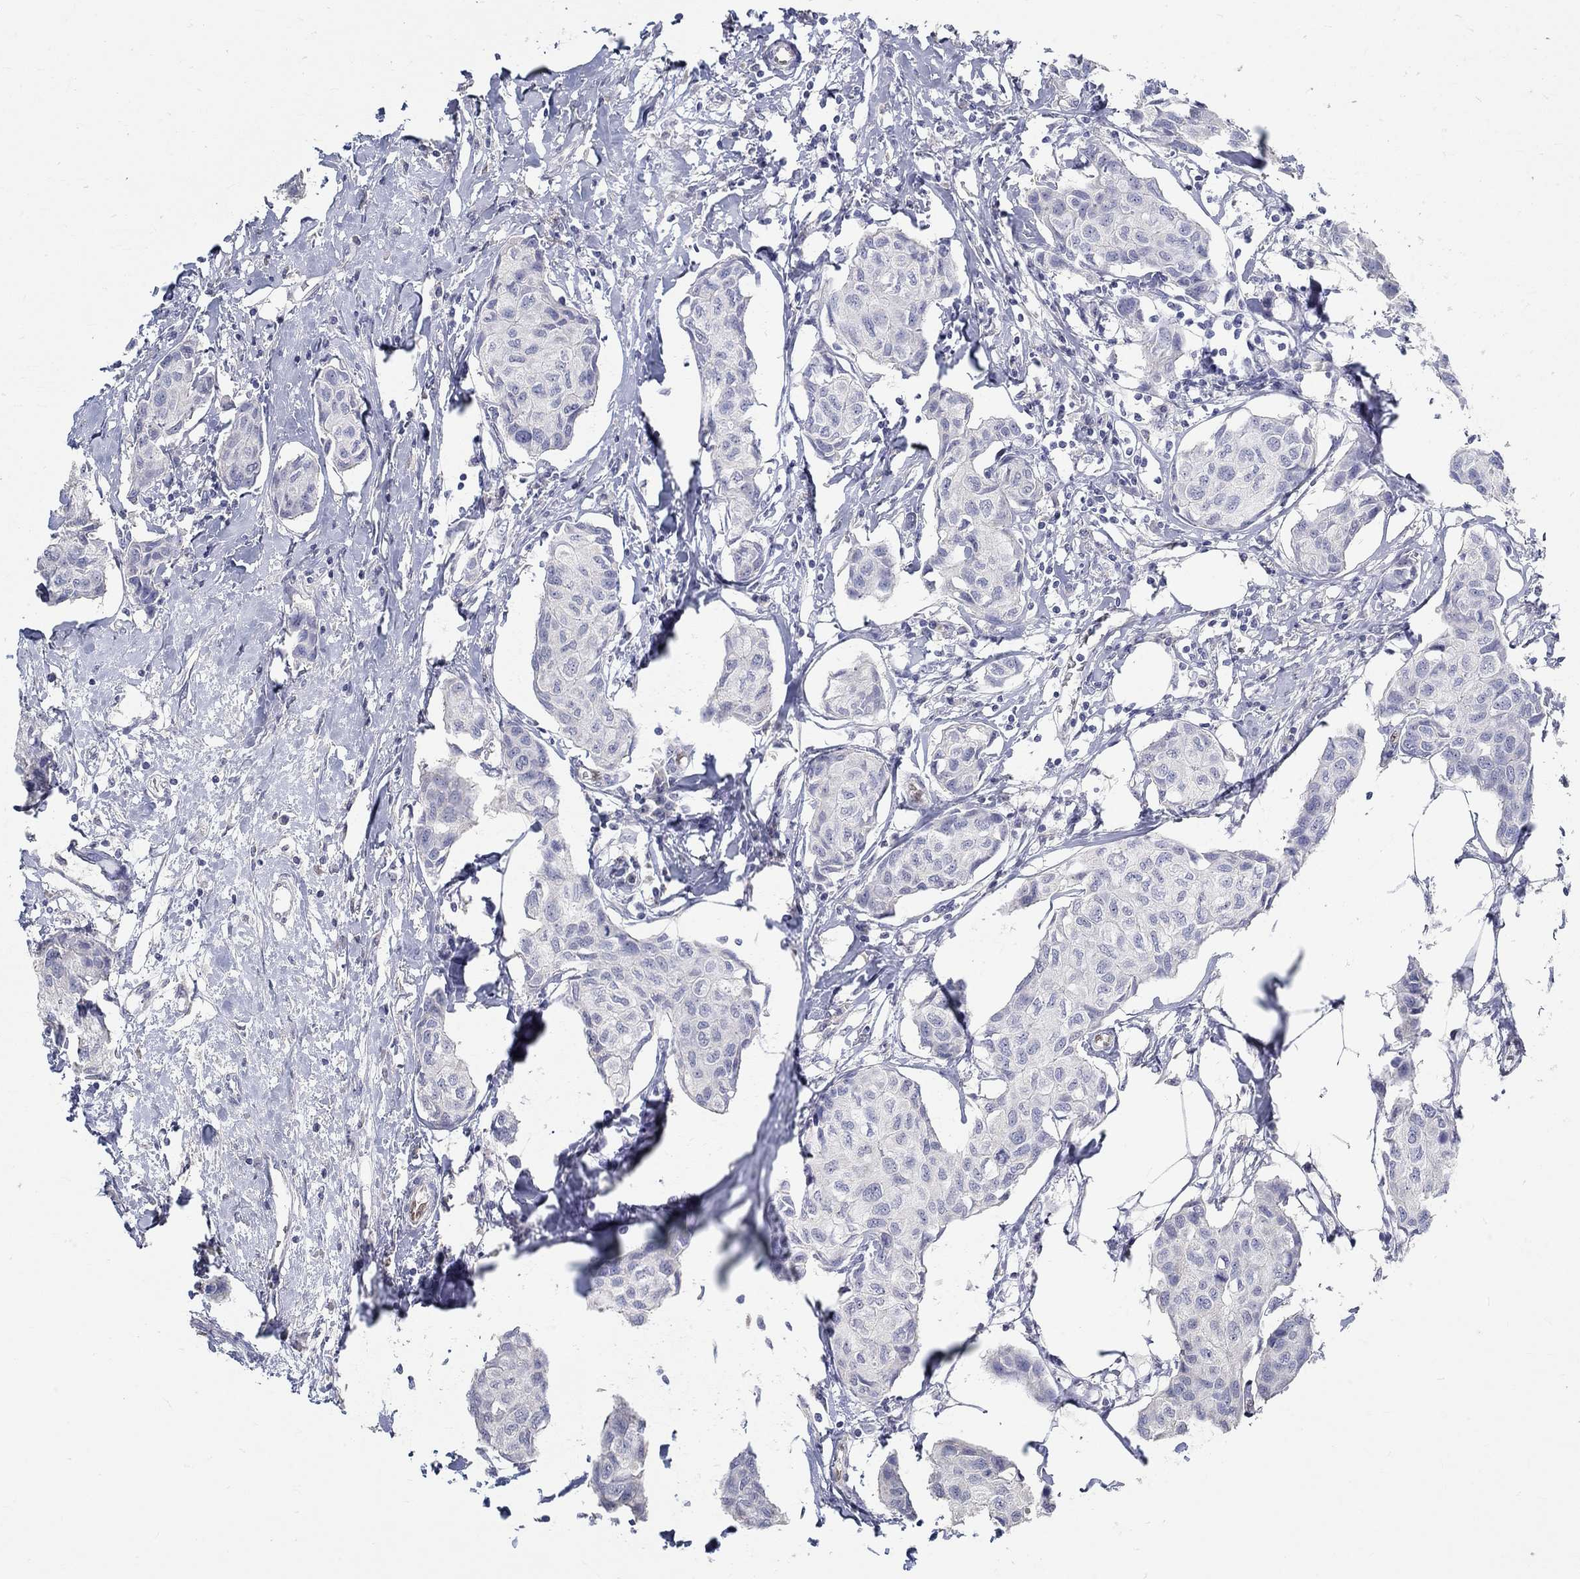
{"staining": {"intensity": "negative", "quantity": "none", "location": "none"}, "tissue": "breast cancer", "cell_type": "Tumor cells", "image_type": "cancer", "snomed": [{"axis": "morphology", "description": "Duct carcinoma"}, {"axis": "topography", "description": "Breast"}], "caption": "An image of human breast intraductal carcinoma is negative for staining in tumor cells. Brightfield microscopy of IHC stained with DAB (3,3'-diaminobenzidine) (brown) and hematoxylin (blue), captured at high magnification.", "gene": "FGF2", "patient": {"sex": "female", "age": 80}}